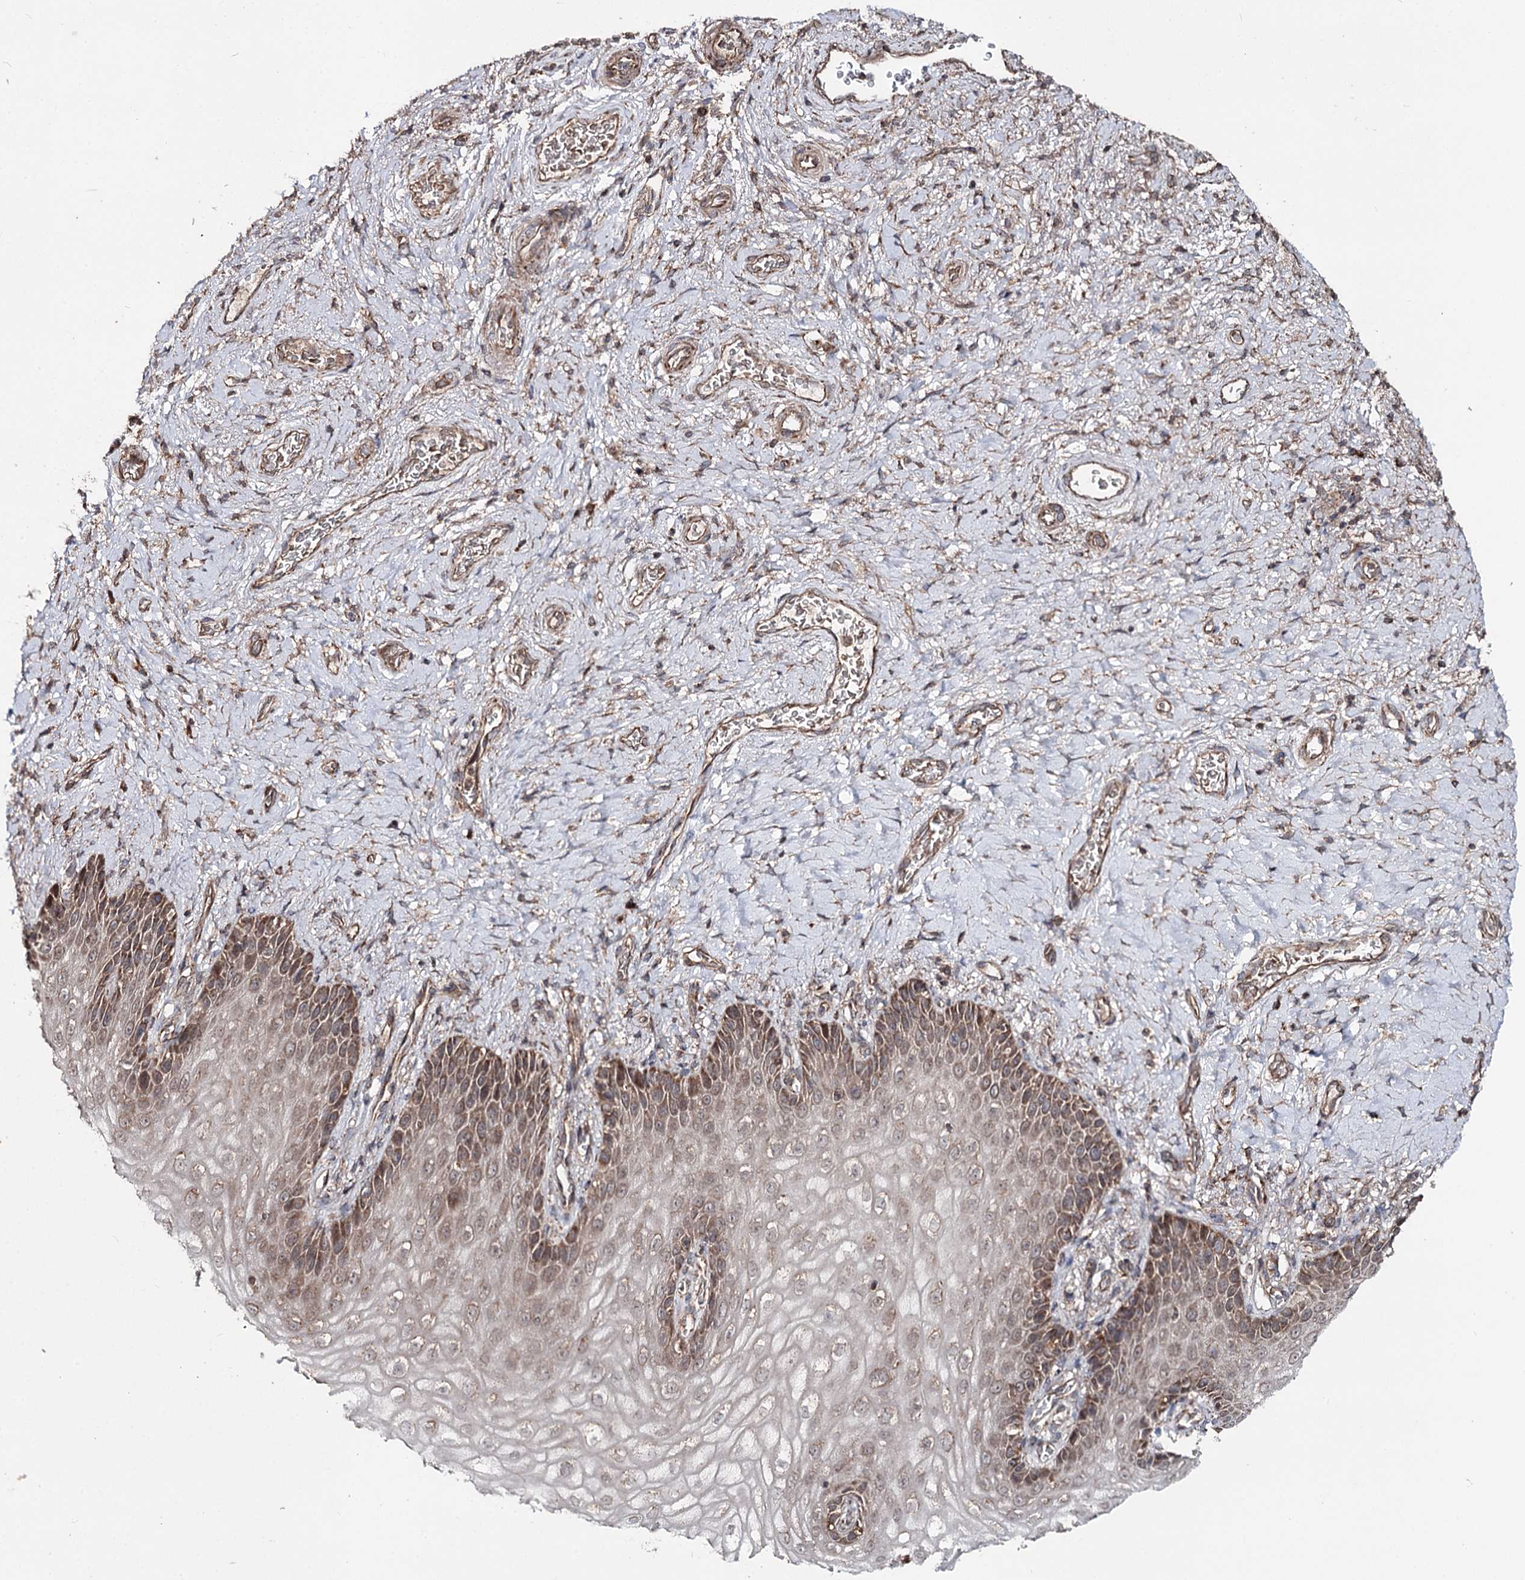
{"staining": {"intensity": "moderate", "quantity": "25%-75%", "location": "cytoplasmic/membranous"}, "tissue": "vagina", "cell_type": "Squamous epithelial cells", "image_type": "normal", "snomed": [{"axis": "morphology", "description": "Normal tissue, NOS"}, {"axis": "topography", "description": "Vagina"}], "caption": "DAB immunohistochemical staining of normal human vagina demonstrates moderate cytoplasmic/membranous protein staining in approximately 25%-75% of squamous epithelial cells.", "gene": "MINDY3", "patient": {"sex": "female", "age": 60}}